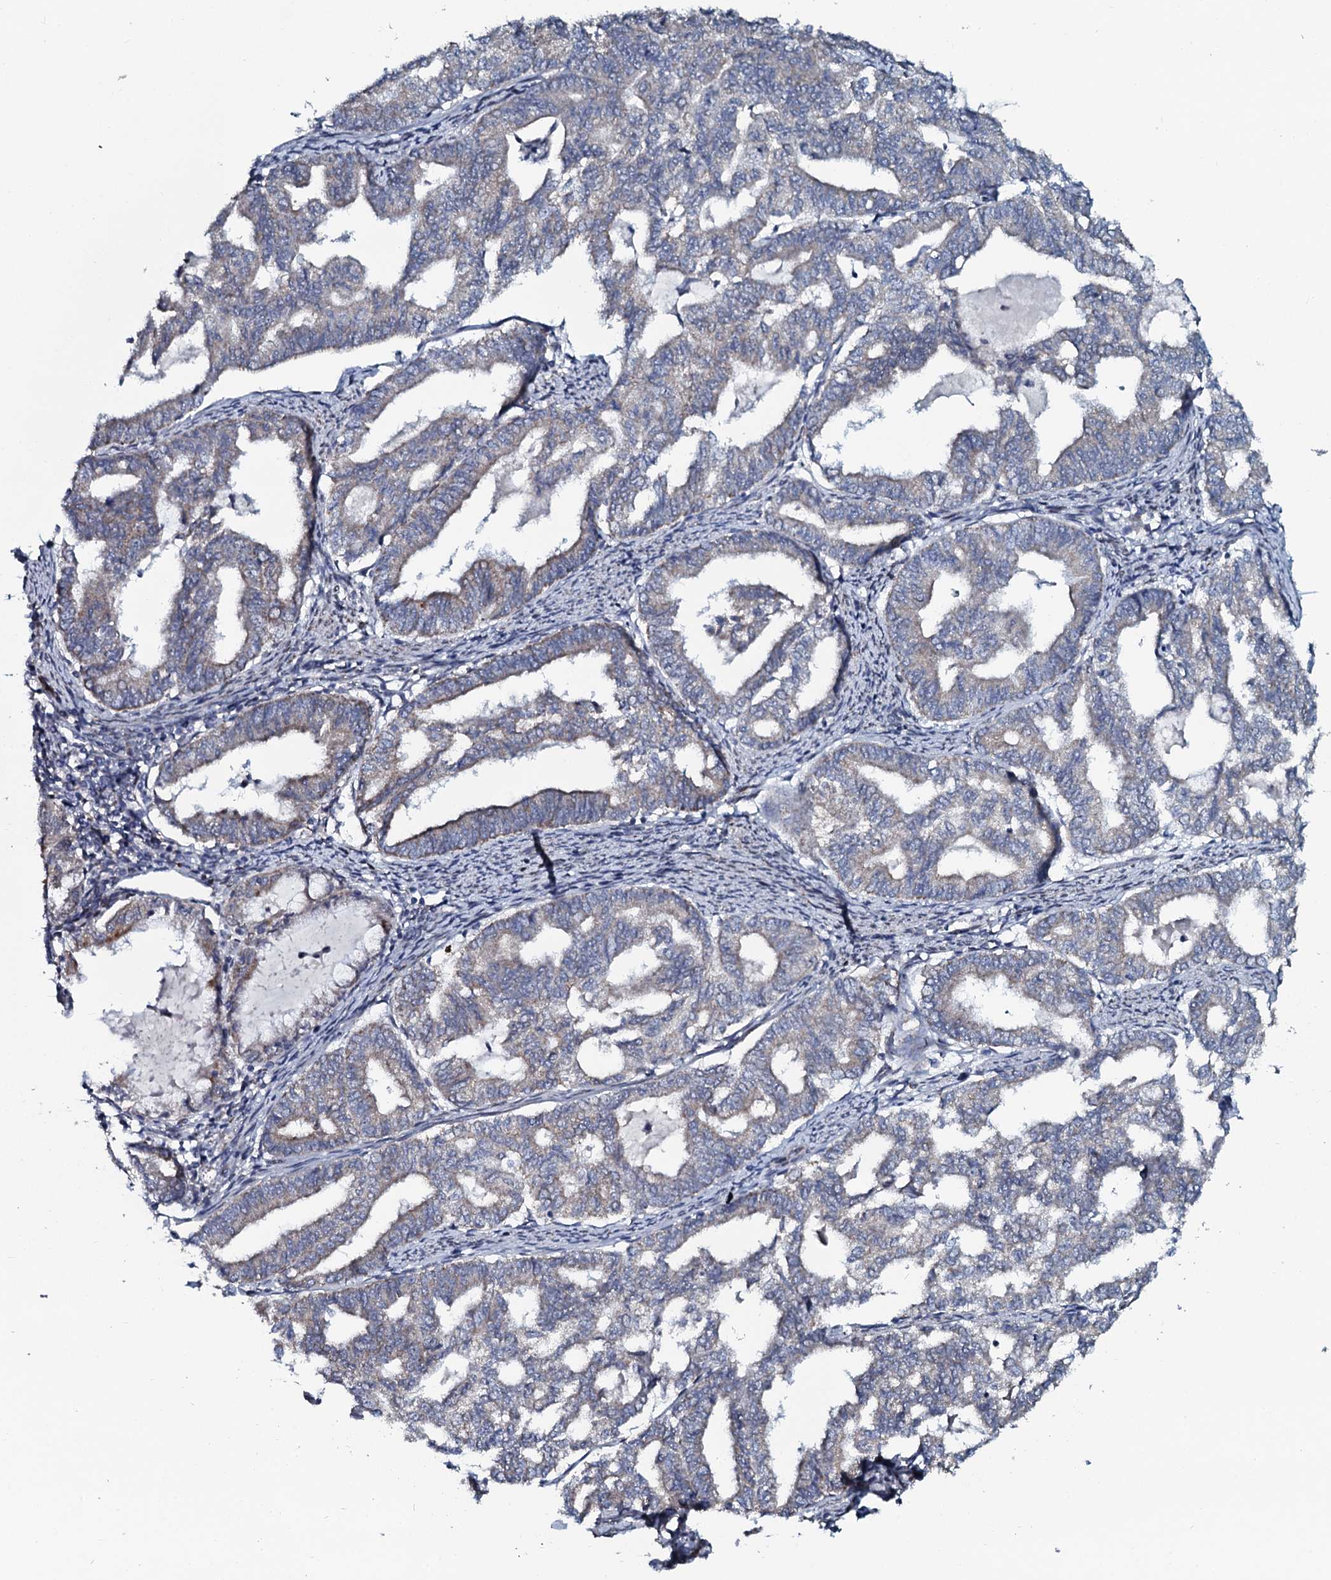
{"staining": {"intensity": "negative", "quantity": "none", "location": "none"}, "tissue": "endometrial cancer", "cell_type": "Tumor cells", "image_type": "cancer", "snomed": [{"axis": "morphology", "description": "Adenocarcinoma, NOS"}, {"axis": "topography", "description": "Endometrium"}], "caption": "A histopathology image of human endometrial cancer (adenocarcinoma) is negative for staining in tumor cells.", "gene": "KCTD4", "patient": {"sex": "female", "age": 79}}